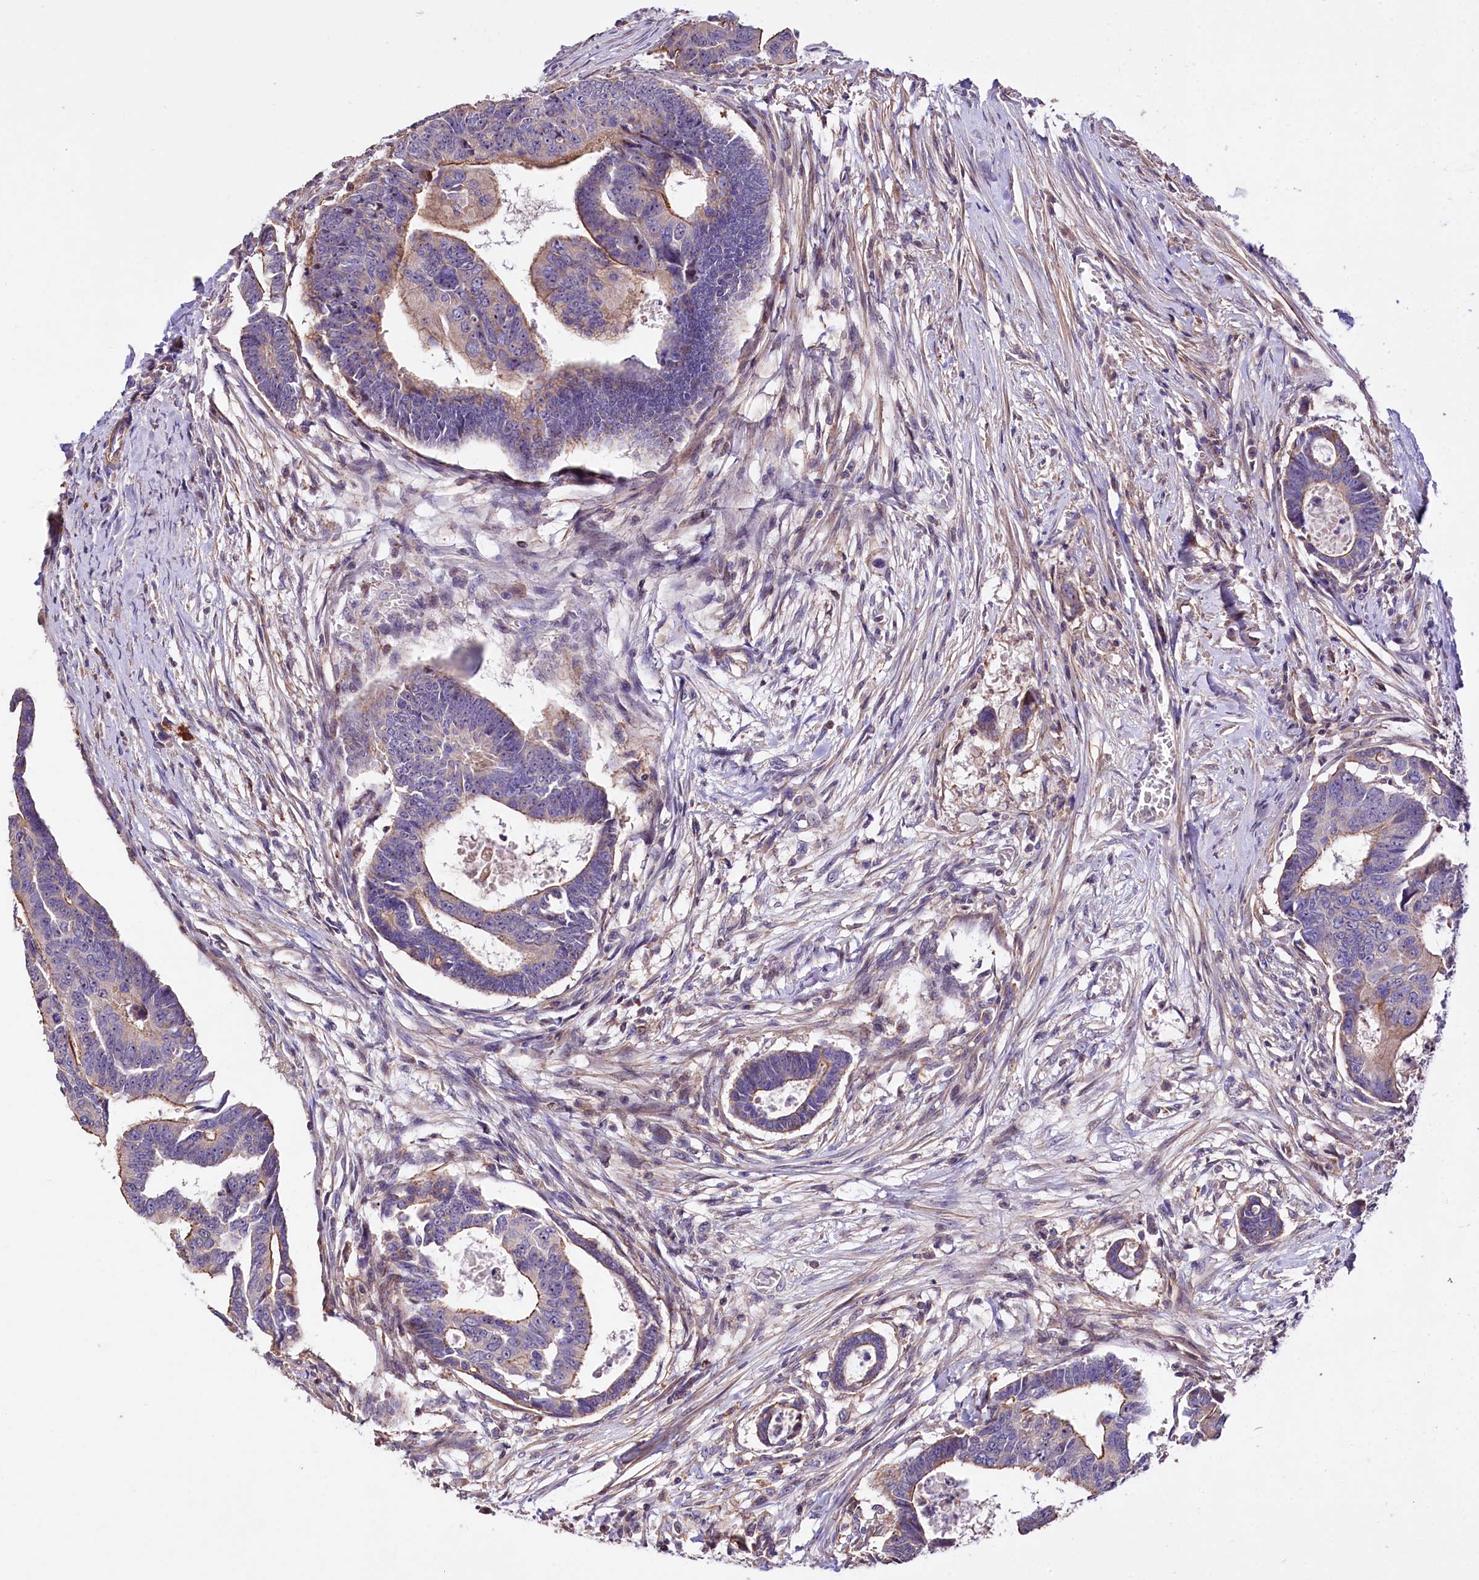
{"staining": {"intensity": "moderate", "quantity": "<25%", "location": "cytoplasmic/membranous,nuclear"}, "tissue": "colorectal cancer", "cell_type": "Tumor cells", "image_type": "cancer", "snomed": [{"axis": "morphology", "description": "Adenocarcinoma, NOS"}, {"axis": "topography", "description": "Rectum"}], "caption": "This is an image of immunohistochemistry (IHC) staining of adenocarcinoma (colorectal), which shows moderate positivity in the cytoplasmic/membranous and nuclear of tumor cells.", "gene": "RPUSD3", "patient": {"sex": "female", "age": 65}}